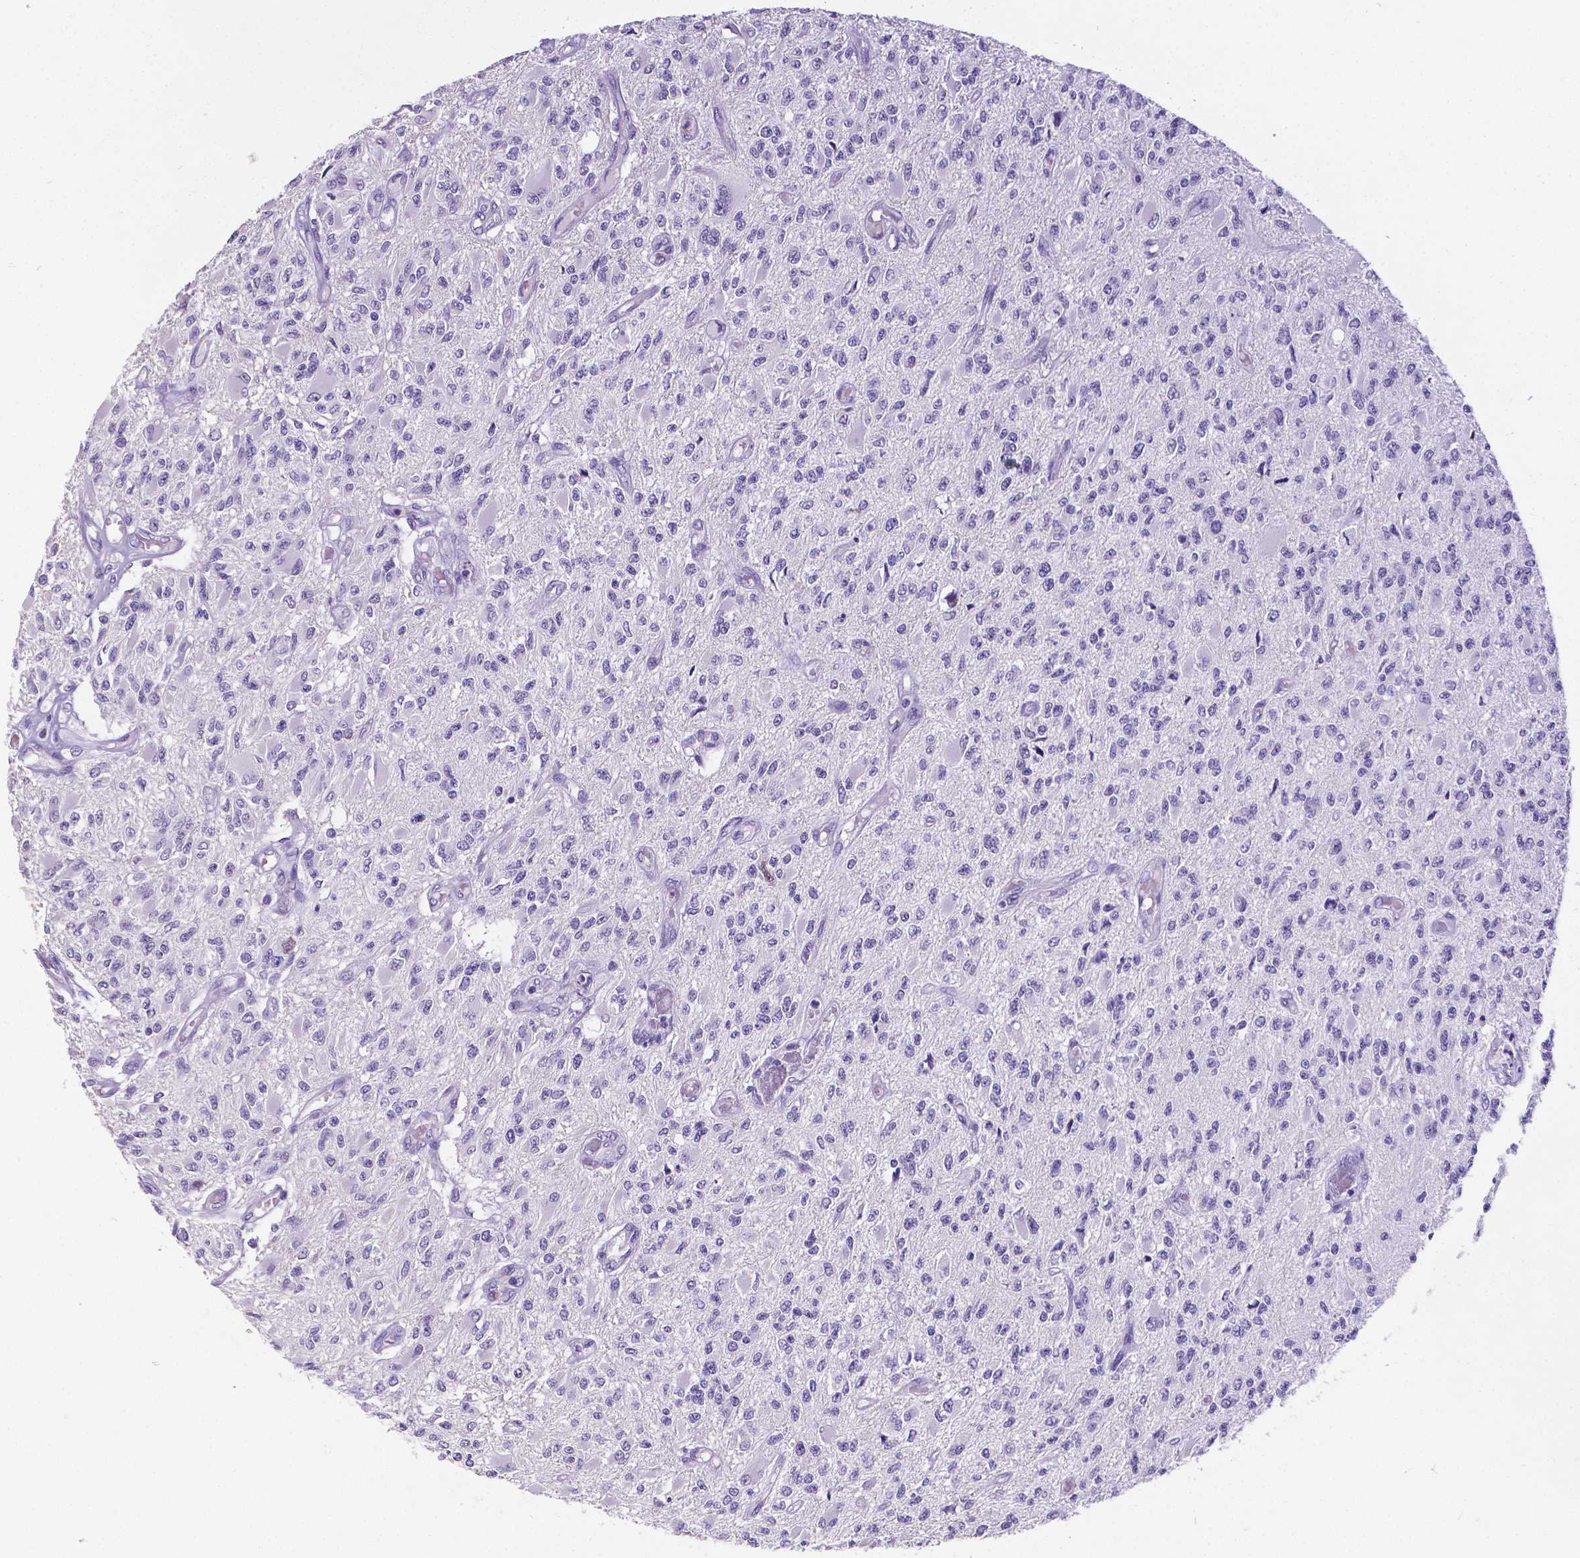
{"staining": {"intensity": "negative", "quantity": "none", "location": "none"}, "tissue": "glioma", "cell_type": "Tumor cells", "image_type": "cancer", "snomed": [{"axis": "morphology", "description": "Glioma, malignant, High grade"}, {"axis": "topography", "description": "Brain"}], "caption": "High magnification brightfield microscopy of glioma stained with DAB (brown) and counterstained with hematoxylin (blue): tumor cells show no significant staining. (Brightfield microscopy of DAB IHC at high magnification).", "gene": "SATB2", "patient": {"sex": "female", "age": 63}}